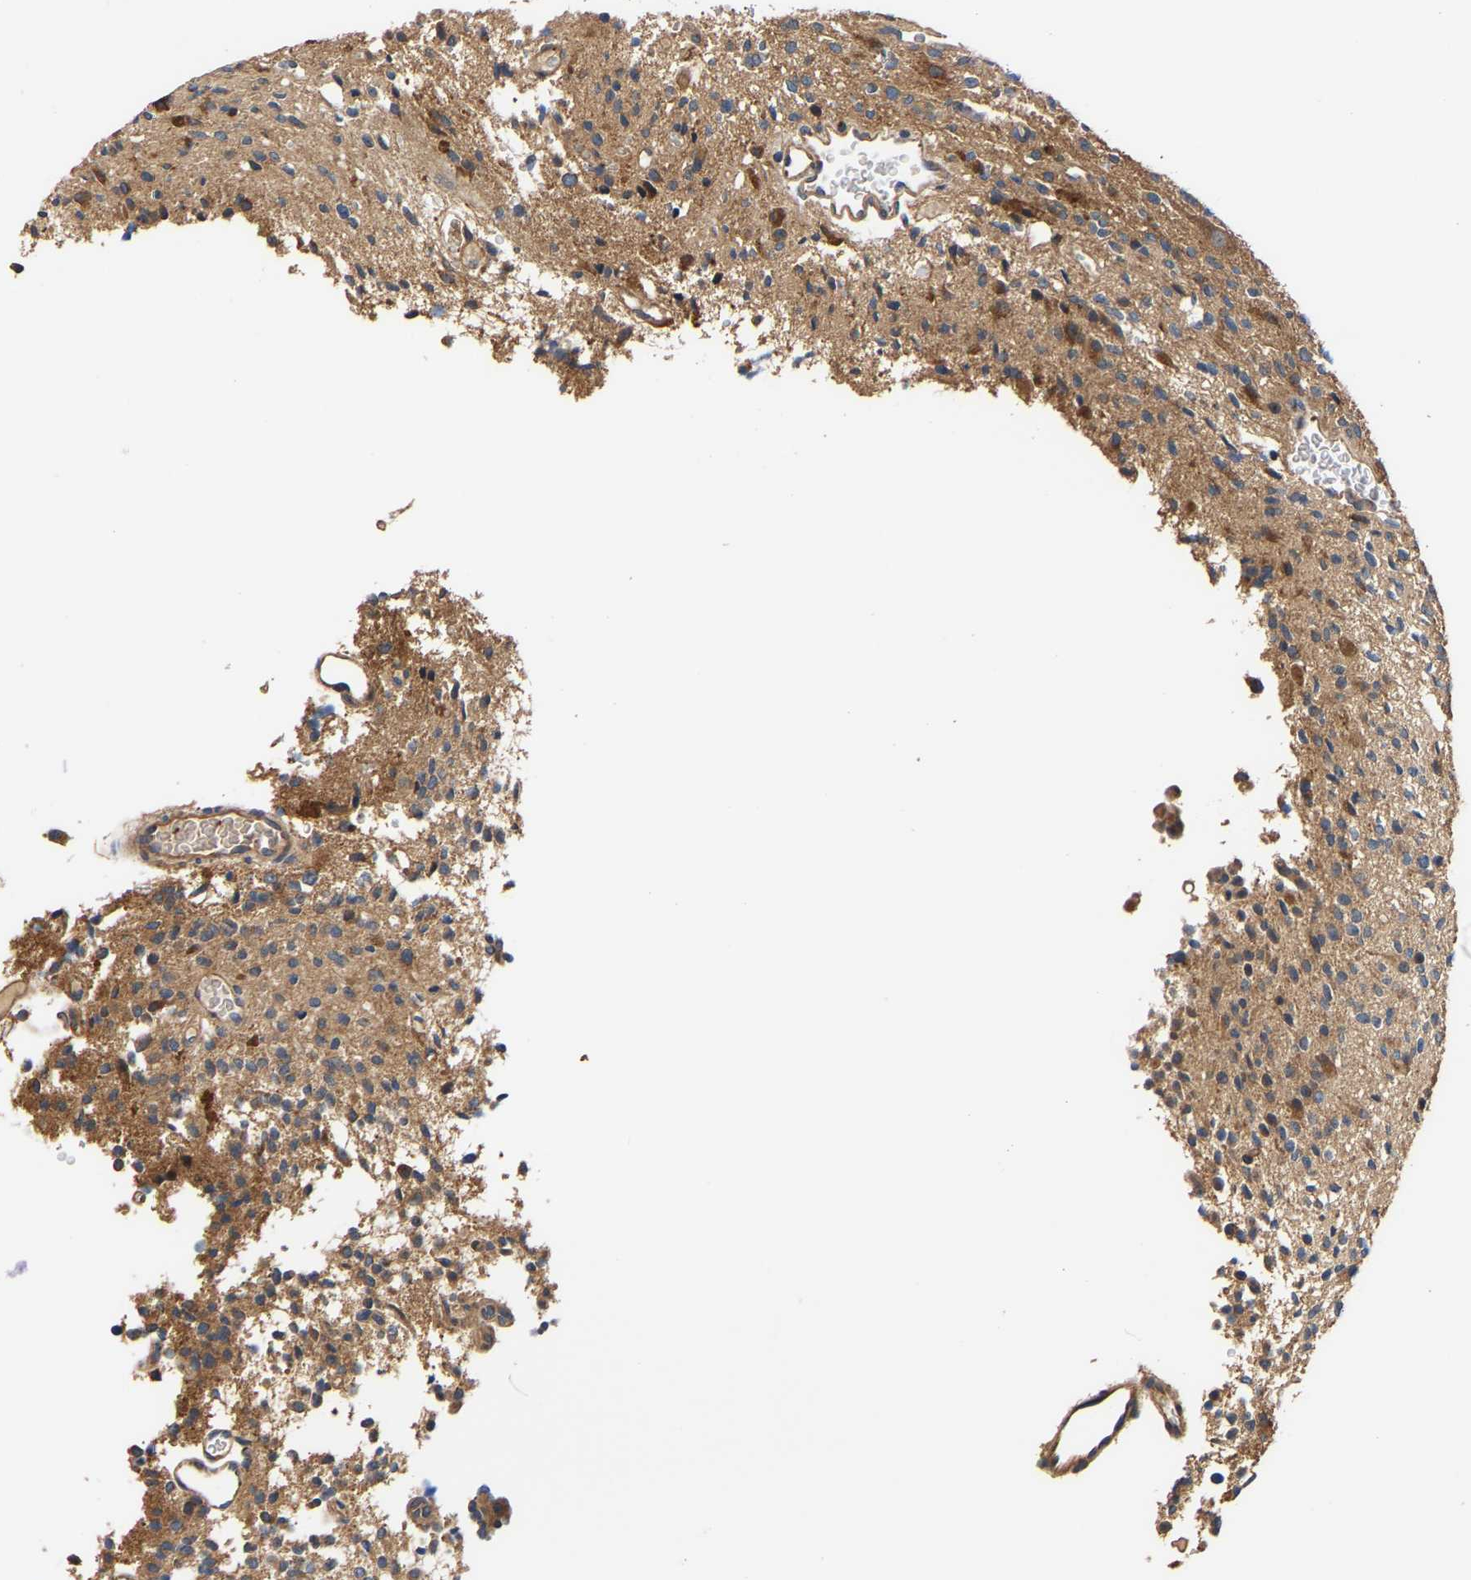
{"staining": {"intensity": "moderate", "quantity": "<25%", "location": "cytoplasmic/membranous"}, "tissue": "glioma", "cell_type": "Tumor cells", "image_type": "cancer", "snomed": [{"axis": "morphology", "description": "Glioma, malignant, High grade"}, {"axis": "topography", "description": "Brain"}], "caption": "Immunohistochemistry (IHC) (DAB) staining of glioma demonstrates moderate cytoplasmic/membranous protein staining in about <25% of tumor cells. (DAB (3,3'-diaminobenzidine) IHC with brightfield microscopy, high magnification).", "gene": "LRBA", "patient": {"sex": "male", "age": 34}}